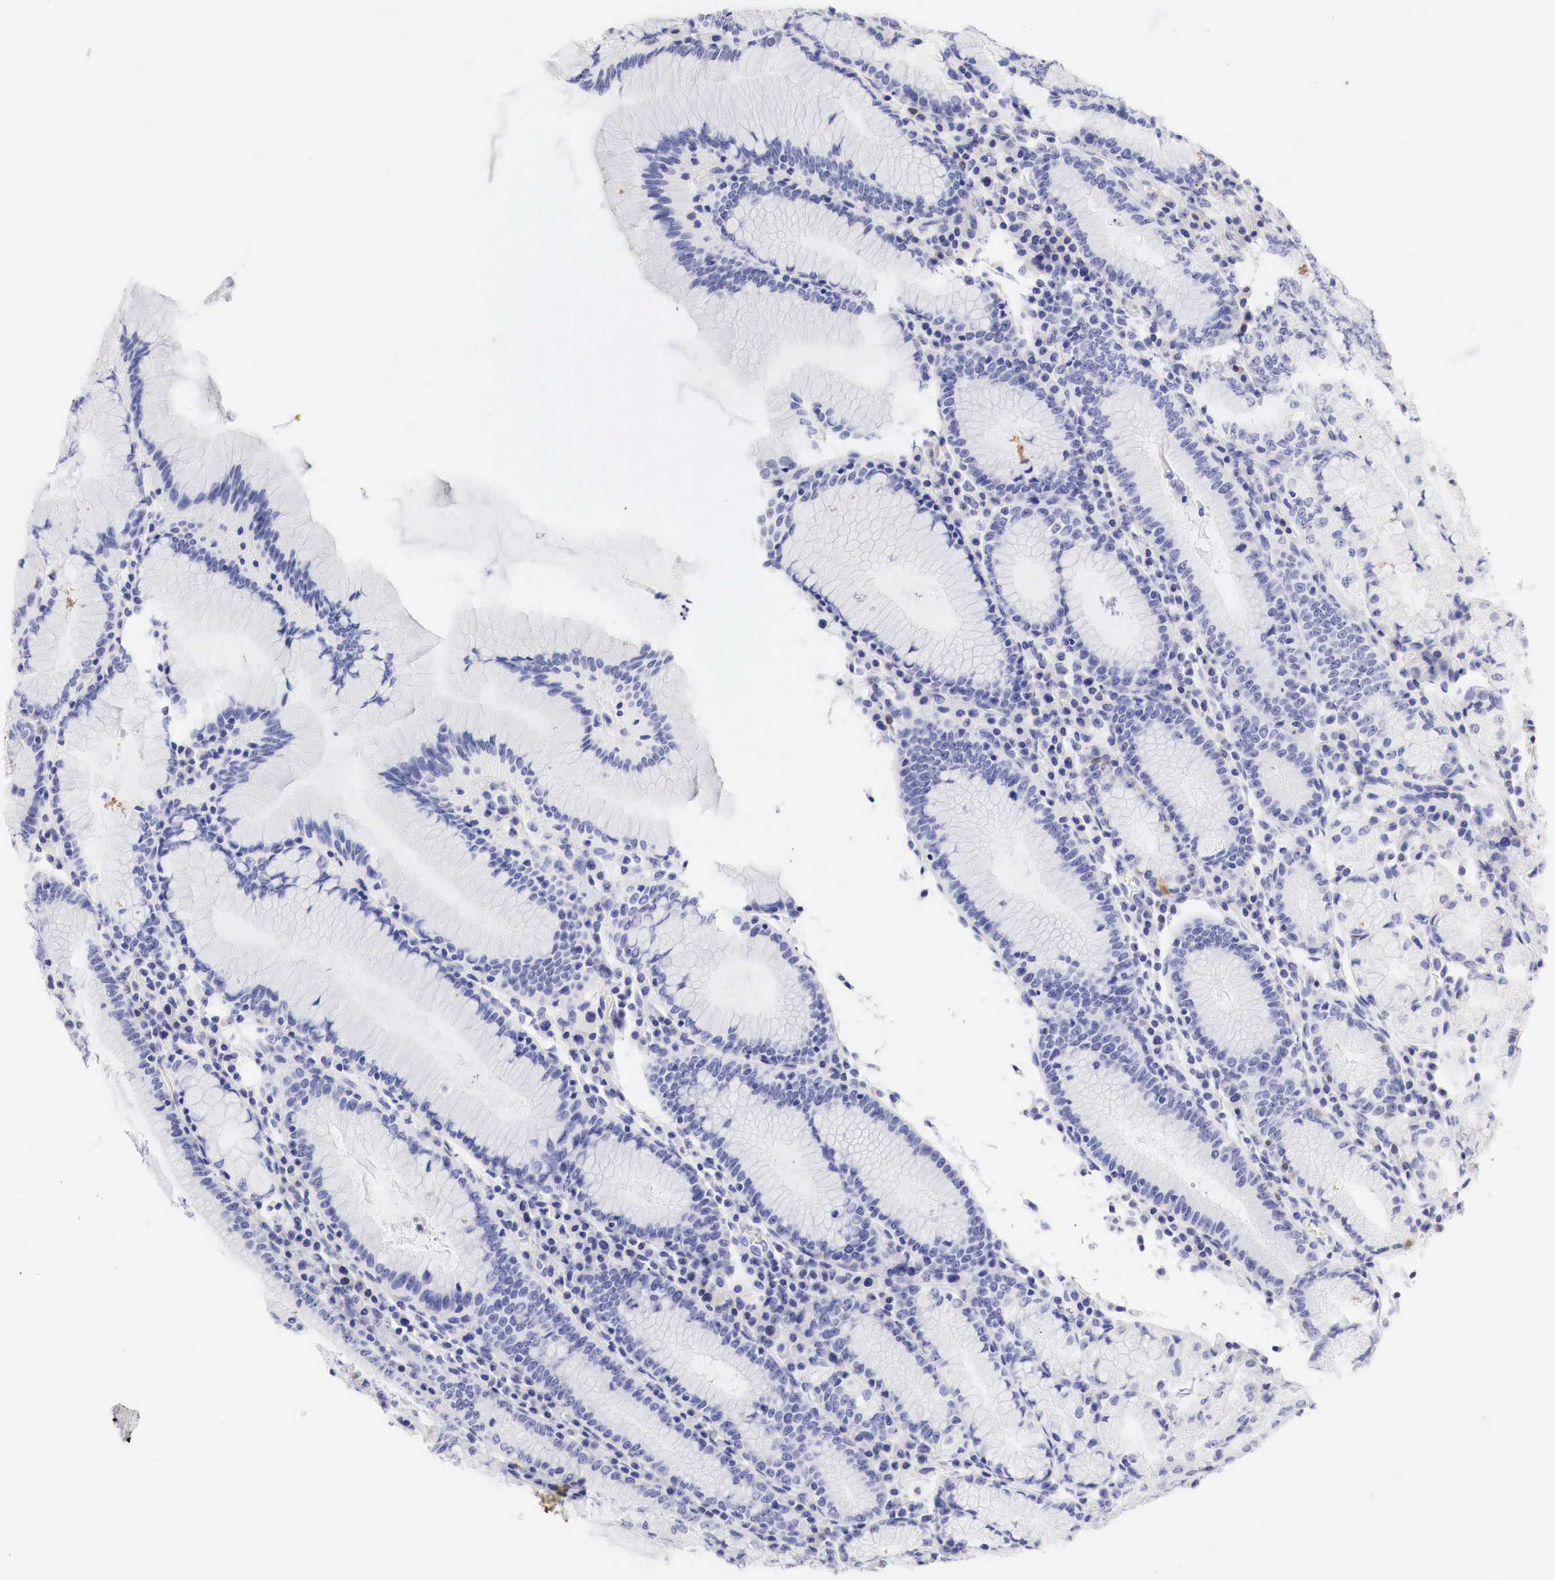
{"staining": {"intensity": "moderate", "quantity": "<25%", "location": "cytoplasmic/membranous,nuclear"}, "tissue": "stomach", "cell_type": "Glandular cells", "image_type": "normal", "snomed": [{"axis": "morphology", "description": "Normal tissue, NOS"}, {"axis": "topography", "description": "Stomach, lower"}], "caption": "Approximately <25% of glandular cells in normal human stomach exhibit moderate cytoplasmic/membranous,nuclear protein positivity as visualized by brown immunohistochemical staining.", "gene": "CDKN2A", "patient": {"sex": "female", "age": 43}}